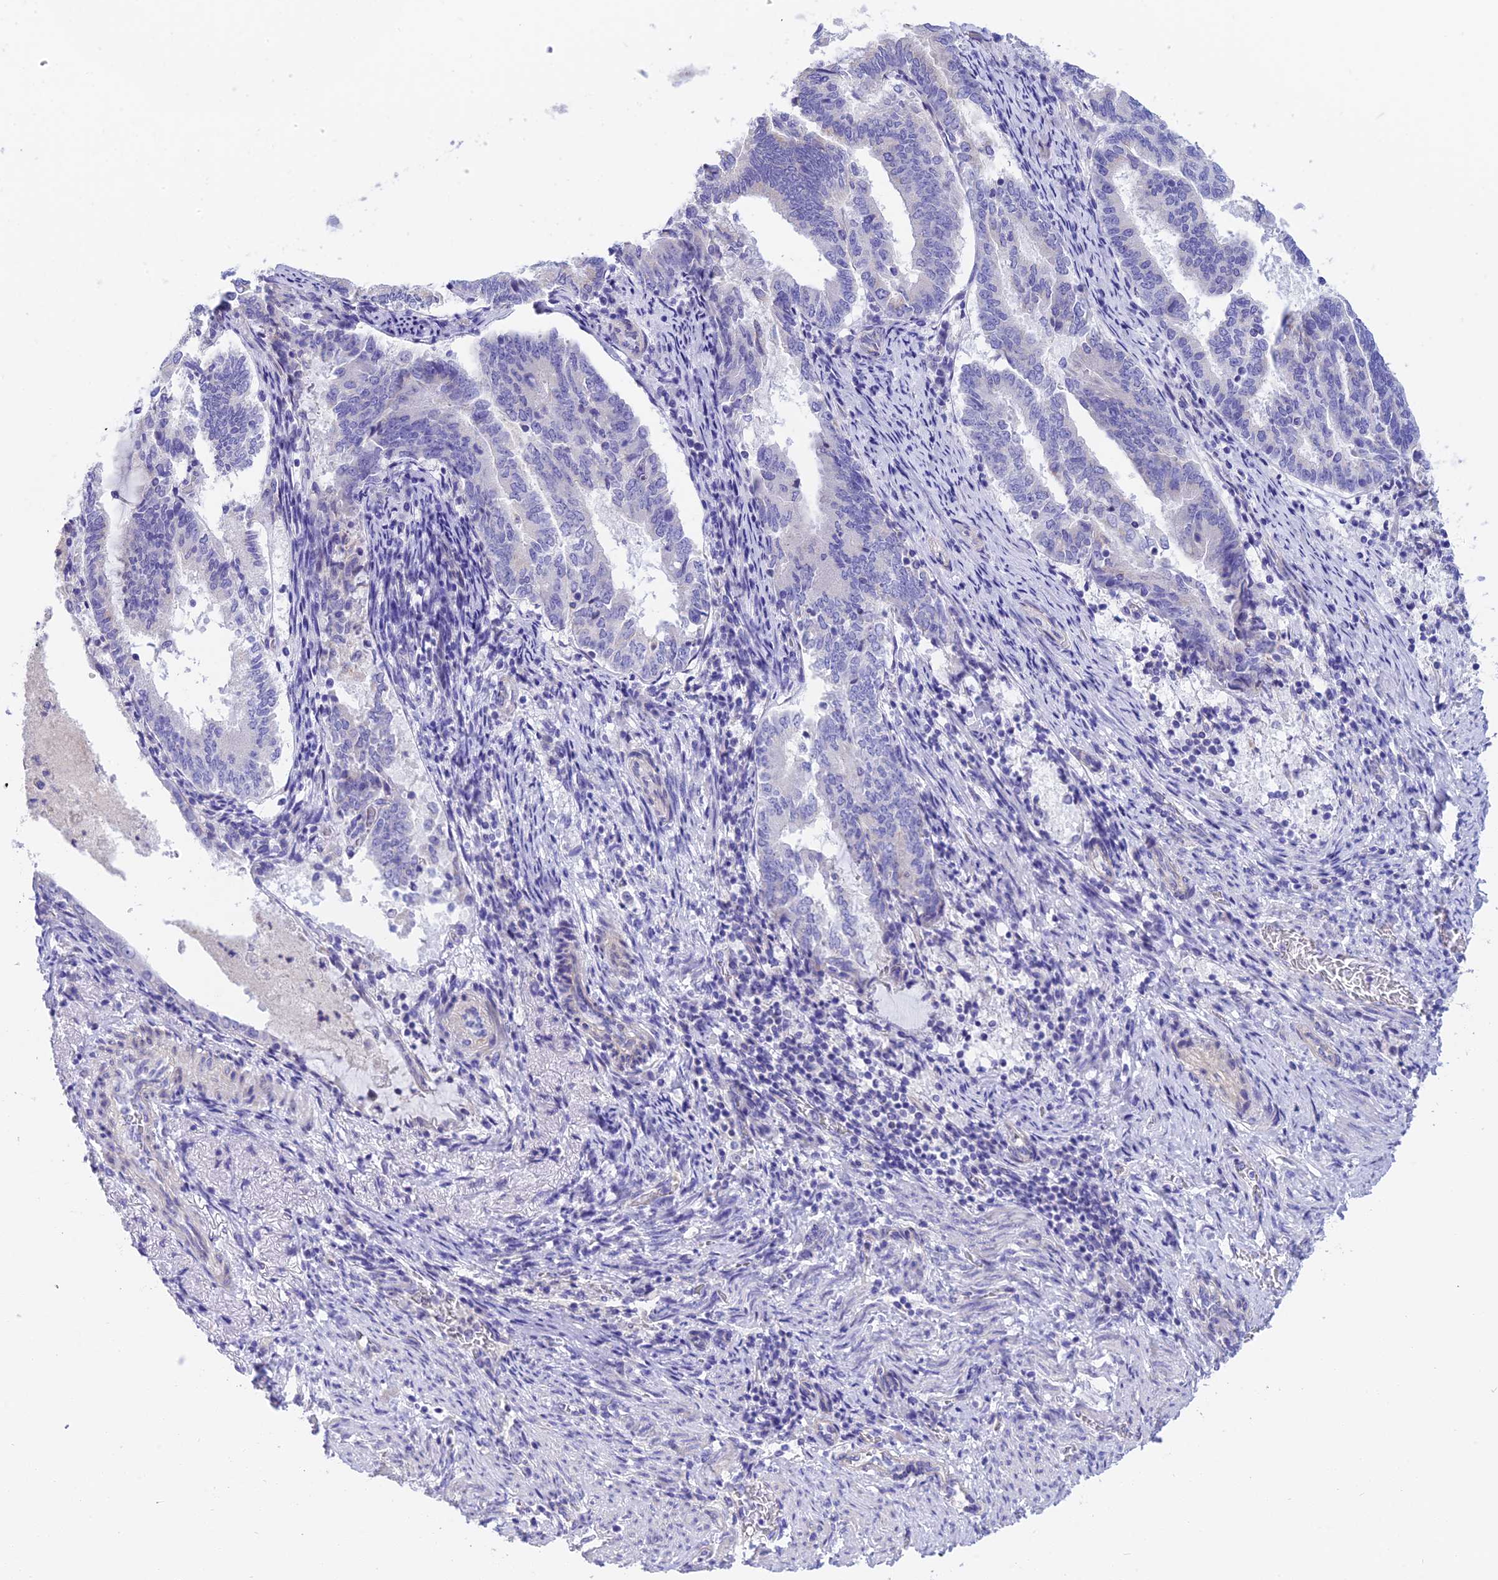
{"staining": {"intensity": "negative", "quantity": "none", "location": "none"}, "tissue": "endometrial cancer", "cell_type": "Tumor cells", "image_type": "cancer", "snomed": [{"axis": "morphology", "description": "Adenocarcinoma, NOS"}, {"axis": "topography", "description": "Endometrium"}], "caption": "Endometrial cancer was stained to show a protein in brown. There is no significant staining in tumor cells. (Immunohistochemistry (ihc), brightfield microscopy, high magnification).", "gene": "C17orf67", "patient": {"sex": "female", "age": 80}}